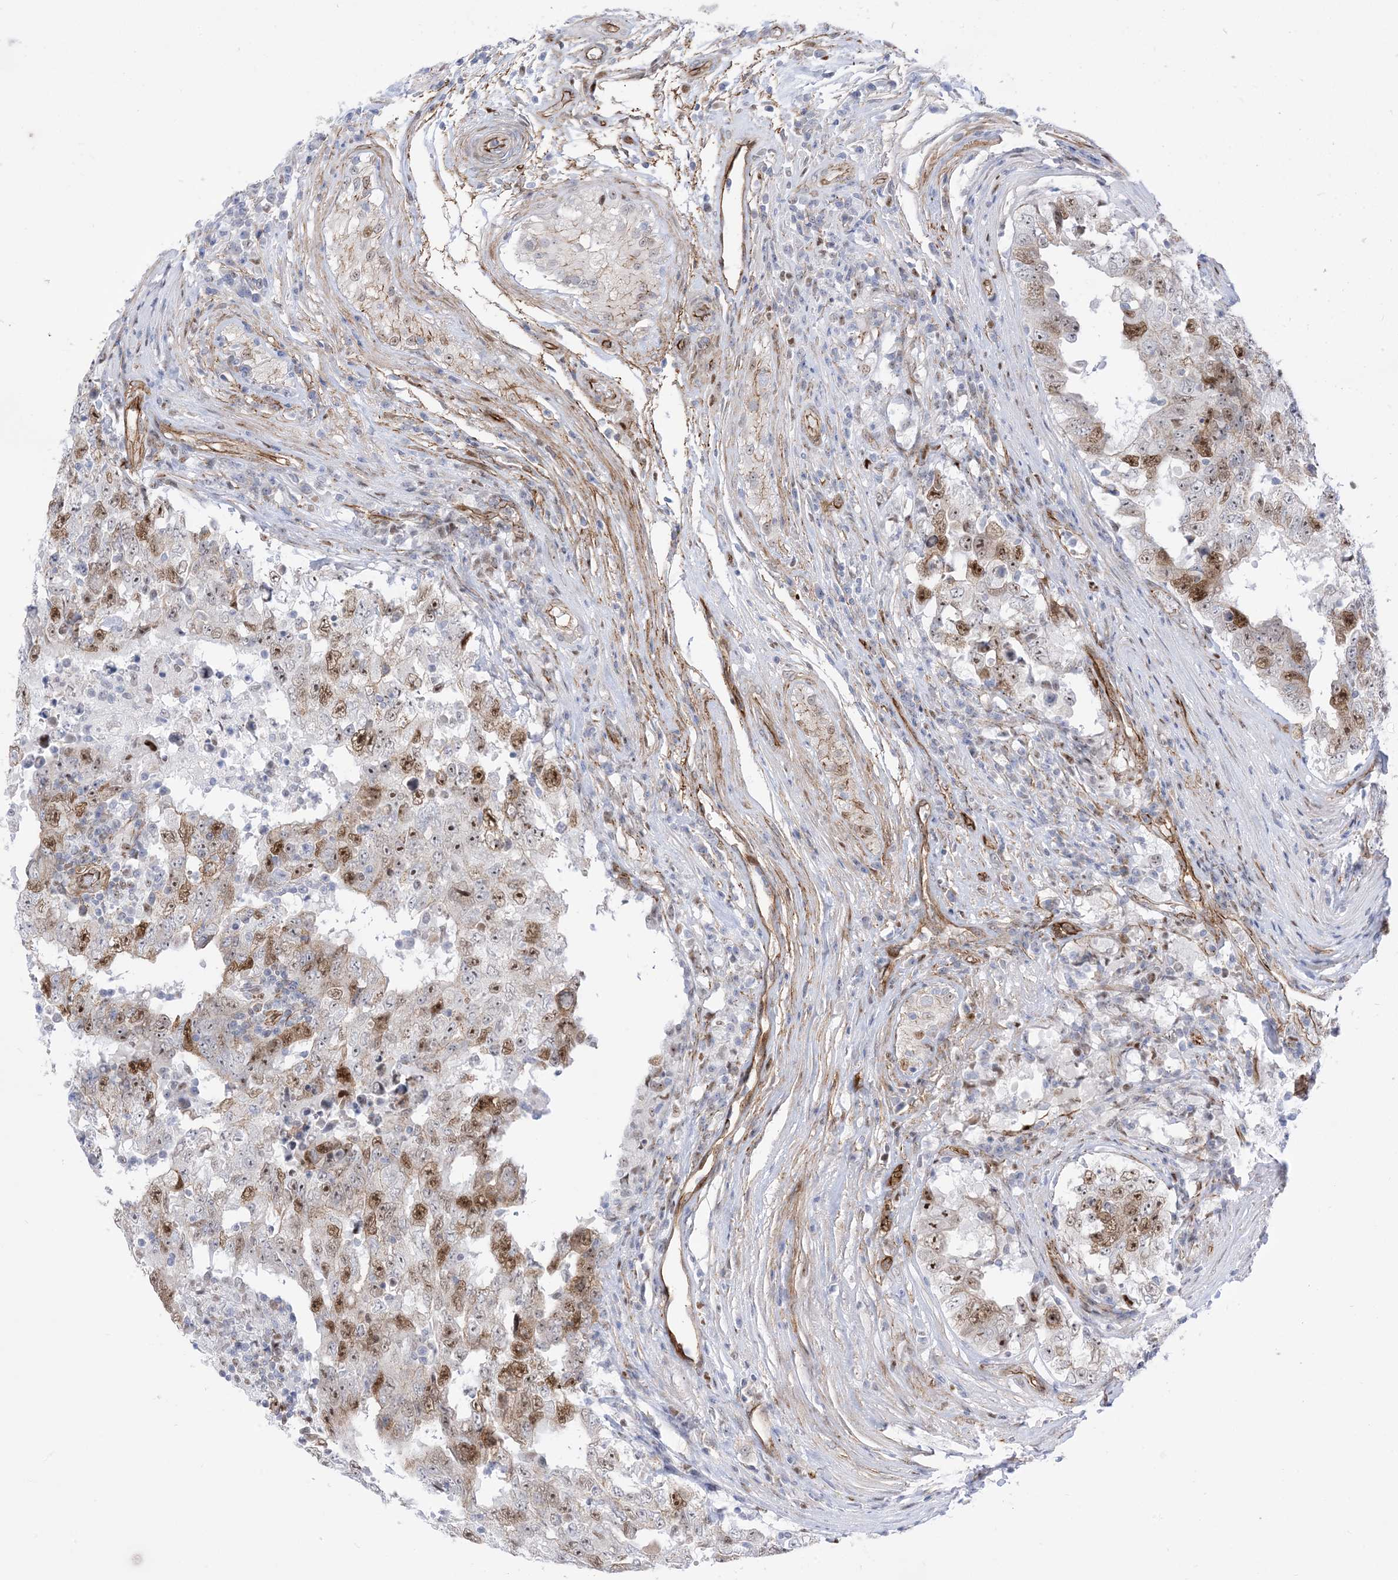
{"staining": {"intensity": "moderate", "quantity": ">75%", "location": "nuclear"}, "tissue": "testis cancer", "cell_type": "Tumor cells", "image_type": "cancer", "snomed": [{"axis": "morphology", "description": "Carcinoma, Embryonal, NOS"}, {"axis": "topography", "description": "Testis"}], "caption": "Tumor cells reveal medium levels of moderate nuclear staining in approximately >75% of cells in testis embryonal carcinoma.", "gene": "MARS2", "patient": {"sex": "male", "age": 26}}